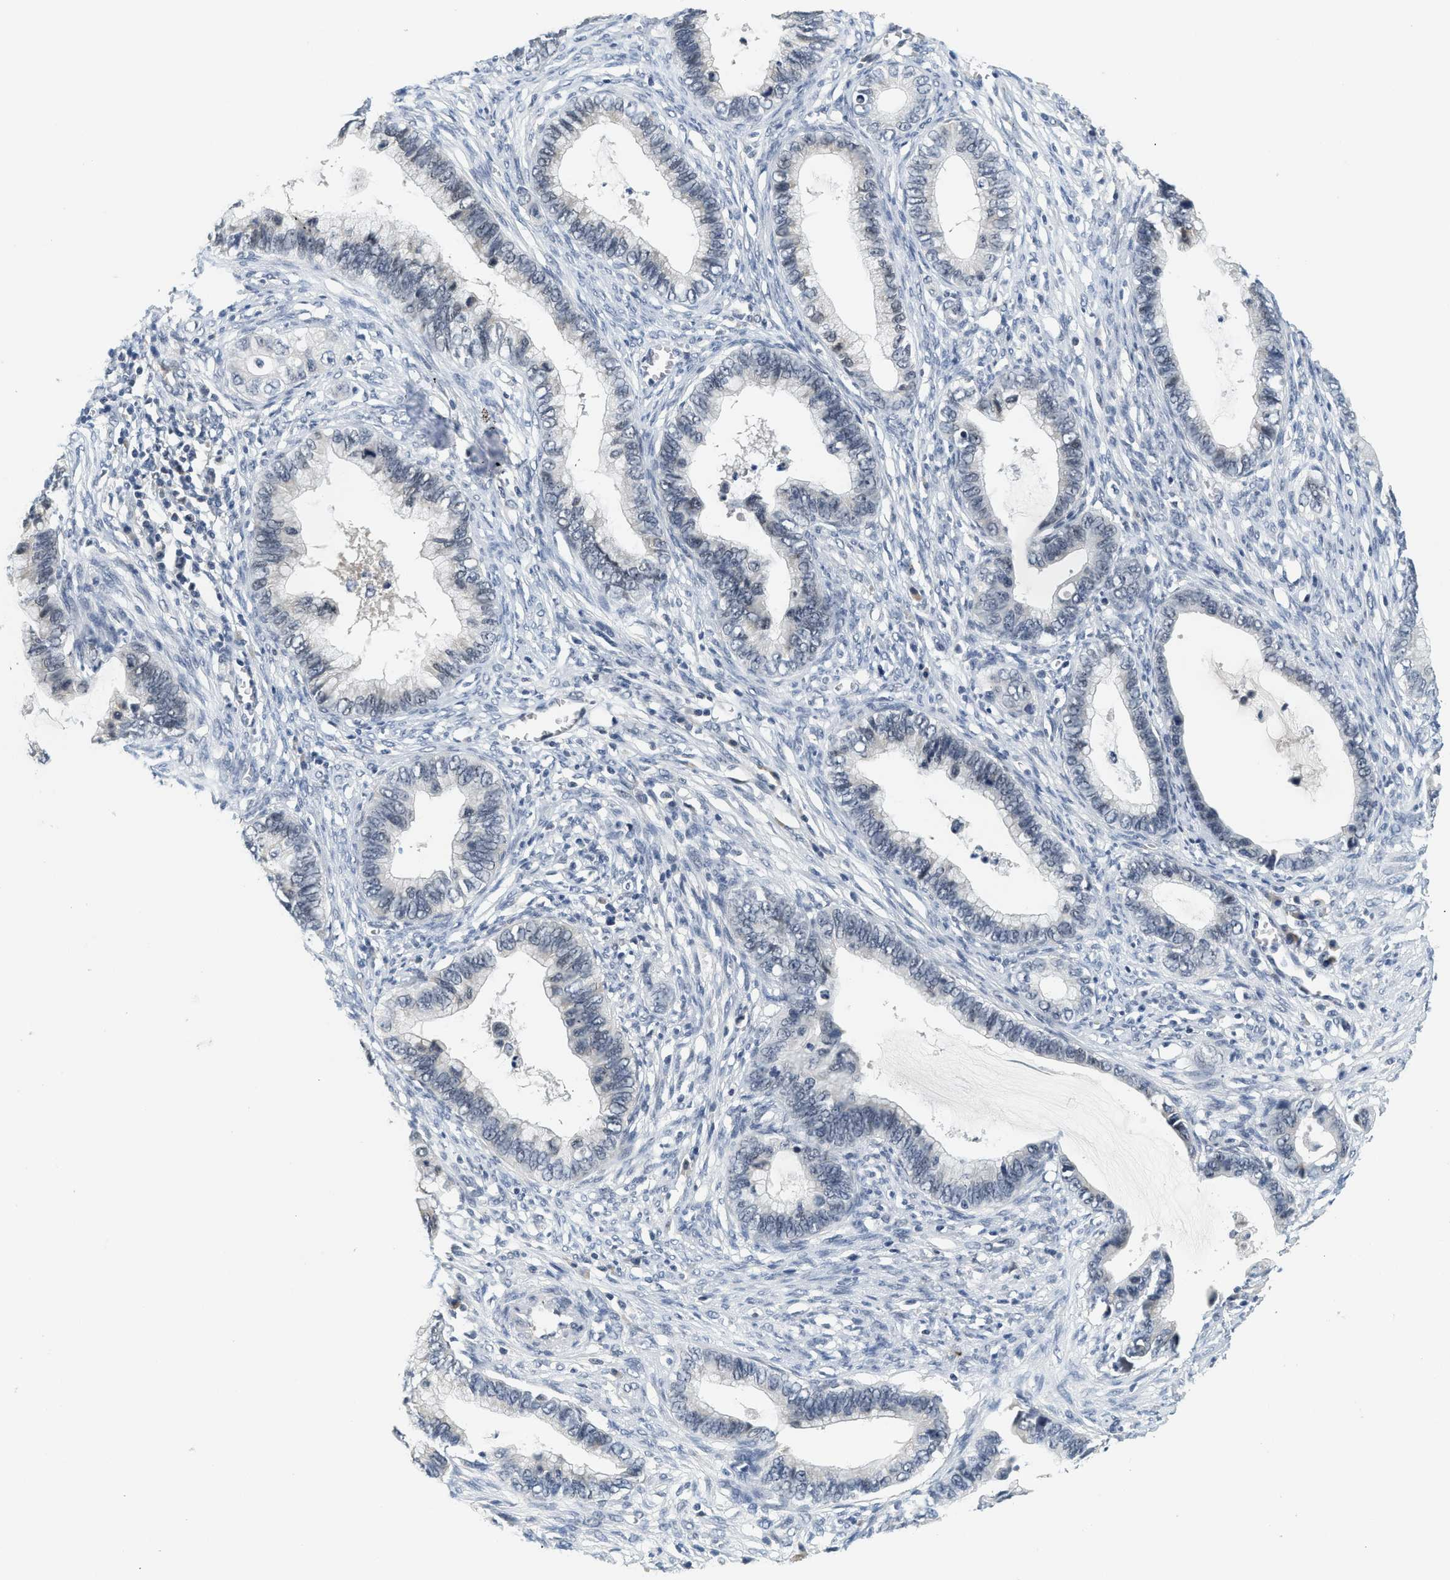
{"staining": {"intensity": "weak", "quantity": "<25%", "location": "nuclear"}, "tissue": "cervical cancer", "cell_type": "Tumor cells", "image_type": "cancer", "snomed": [{"axis": "morphology", "description": "Adenocarcinoma, NOS"}, {"axis": "topography", "description": "Cervix"}], "caption": "The IHC image has no significant expression in tumor cells of adenocarcinoma (cervical) tissue.", "gene": "MZF1", "patient": {"sex": "female", "age": 44}}